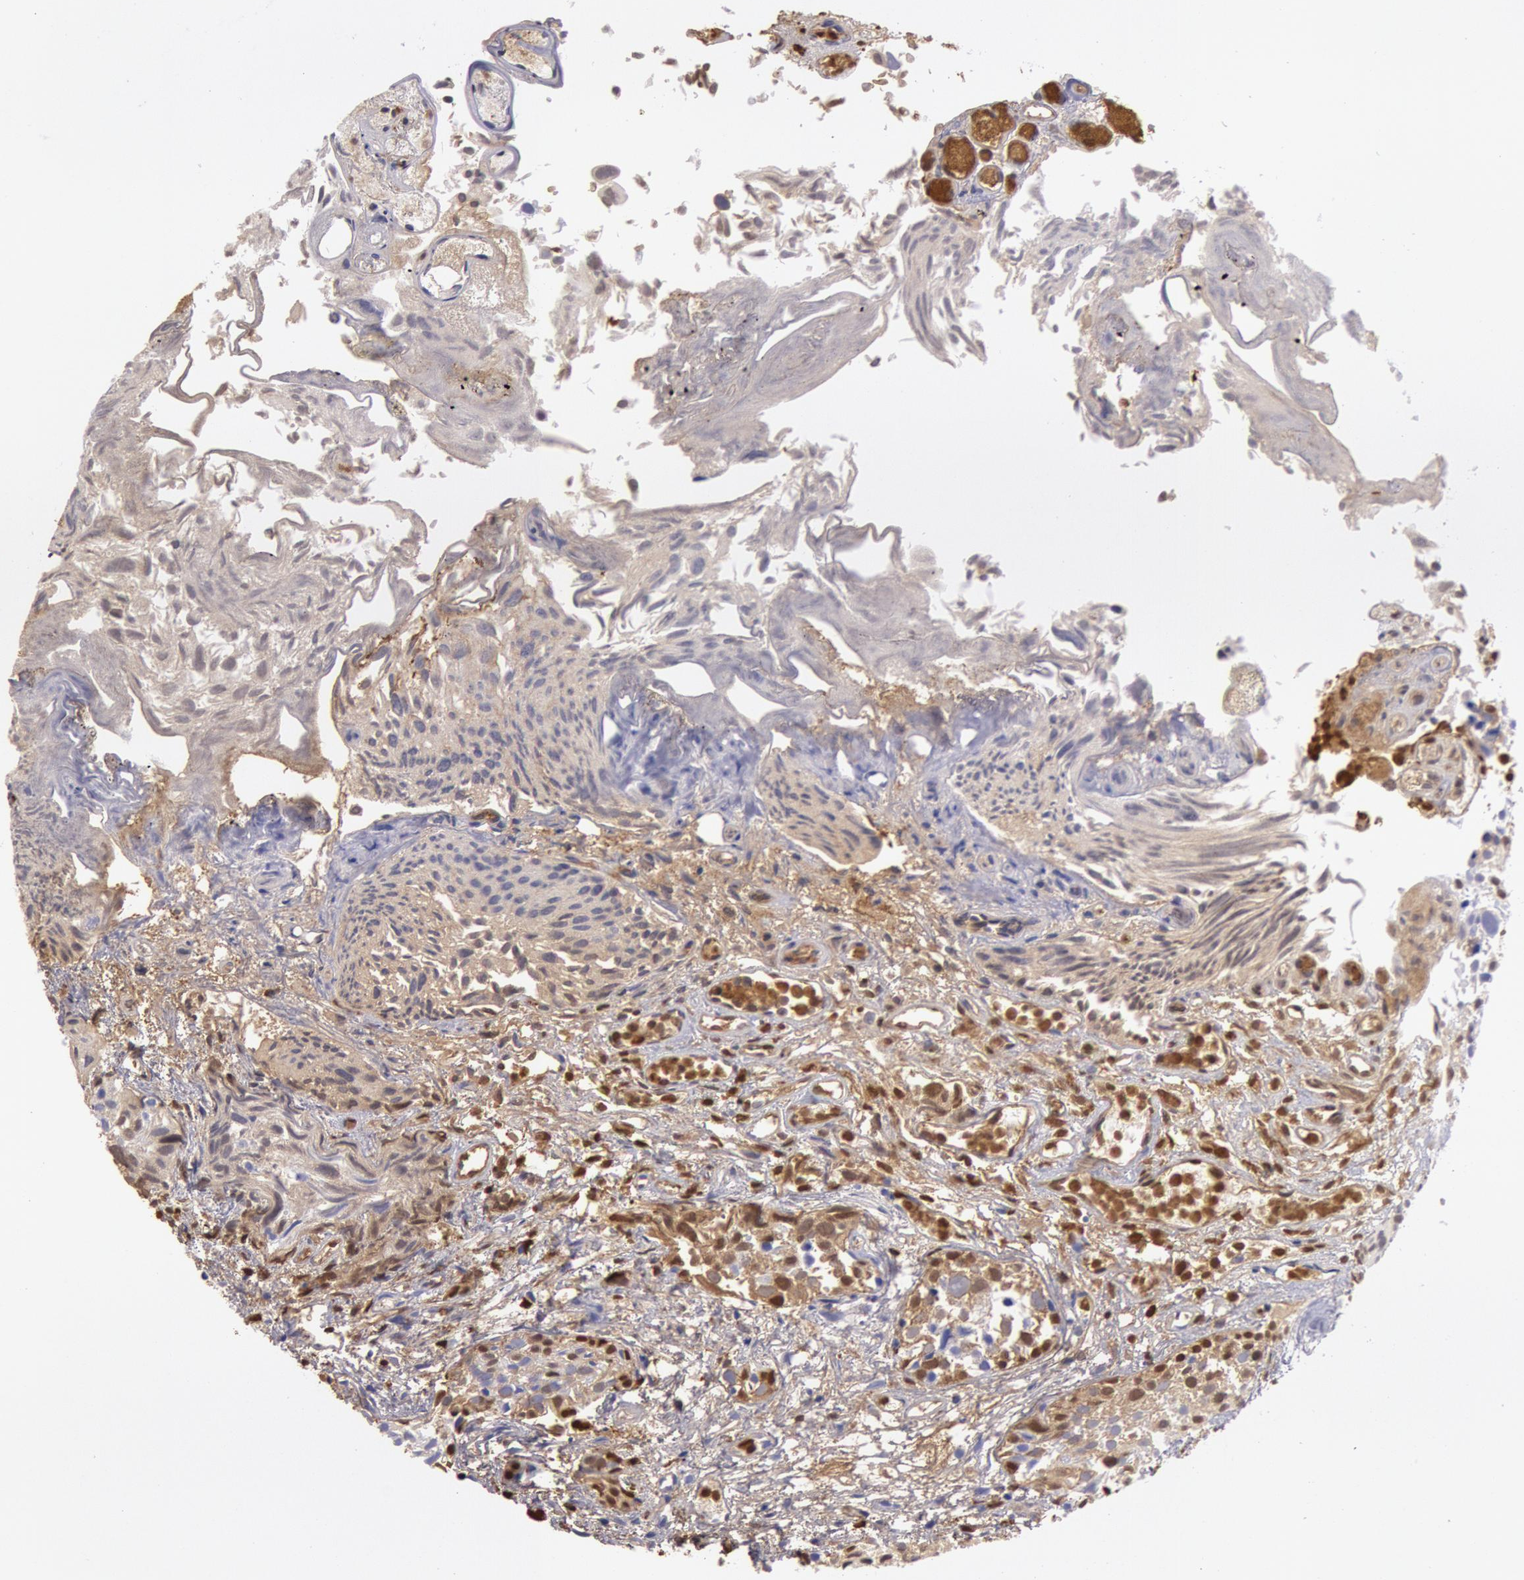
{"staining": {"intensity": "moderate", "quantity": "25%-75%", "location": "cytoplasmic/membranous"}, "tissue": "urothelial cancer", "cell_type": "Tumor cells", "image_type": "cancer", "snomed": [{"axis": "morphology", "description": "Urothelial carcinoma, High grade"}, {"axis": "topography", "description": "Urinary bladder"}], "caption": "This histopathology image shows urothelial cancer stained with immunohistochemistry (IHC) to label a protein in brown. The cytoplasmic/membranous of tumor cells show moderate positivity for the protein. Nuclei are counter-stained blue.", "gene": "IGHG1", "patient": {"sex": "female", "age": 78}}